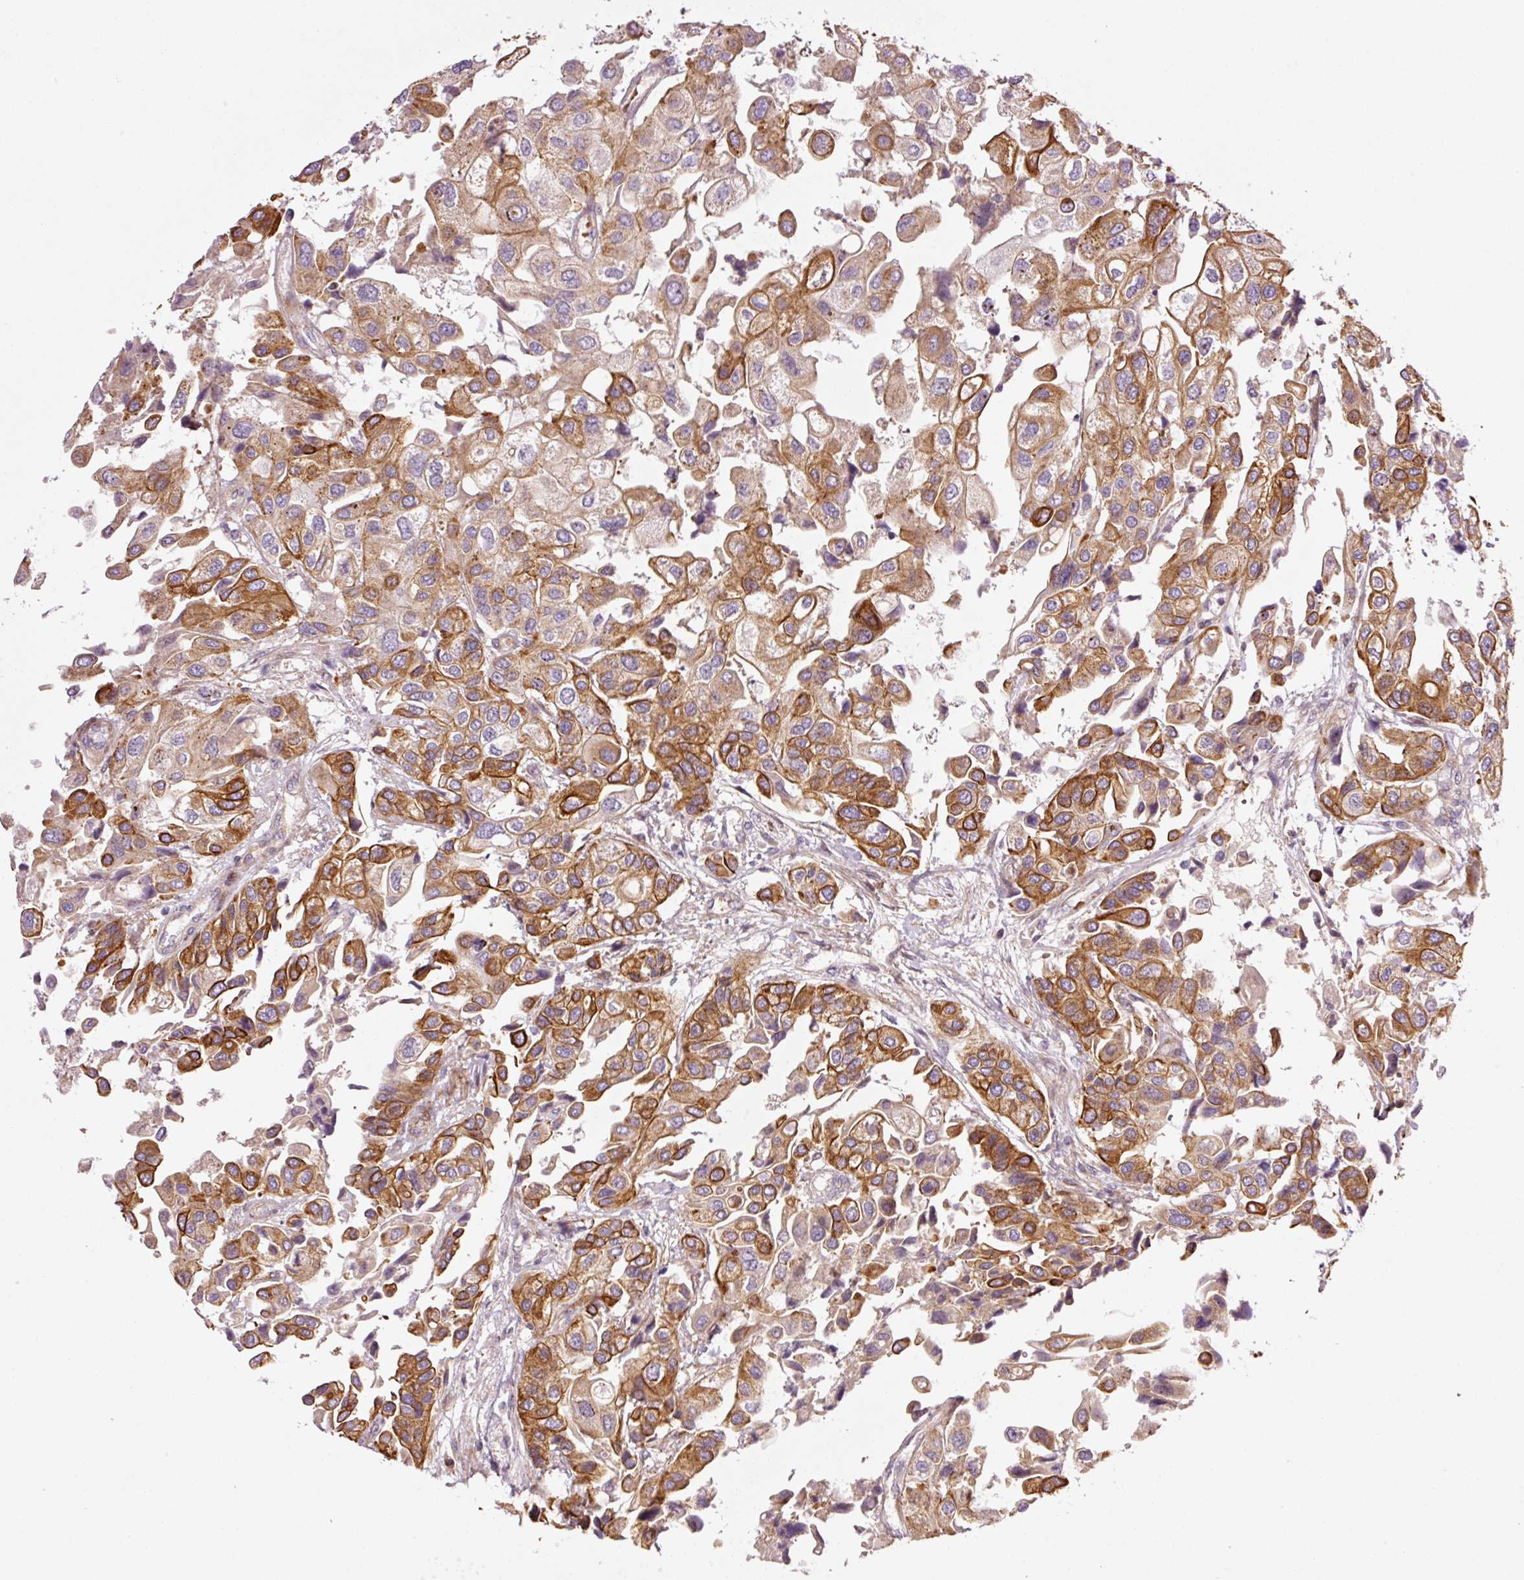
{"staining": {"intensity": "strong", "quantity": ">75%", "location": "cytoplasmic/membranous"}, "tissue": "urothelial cancer", "cell_type": "Tumor cells", "image_type": "cancer", "snomed": [{"axis": "morphology", "description": "Urothelial carcinoma, High grade"}, {"axis": "topography", "description": "Urinary bladder"}], "caption": "Immunohistochemistry micrograph of neoplastic tissue: human urothelial cancer stained using IHC demonstrates high levels of strong protein expression localized specifically in the cytoplasmic/membranous of tumor cells, appearing as a cytoplasmic/membranous brown color.", "gene": "ANKRD20A1", "patient": {"sex": "female", "age": 64}}